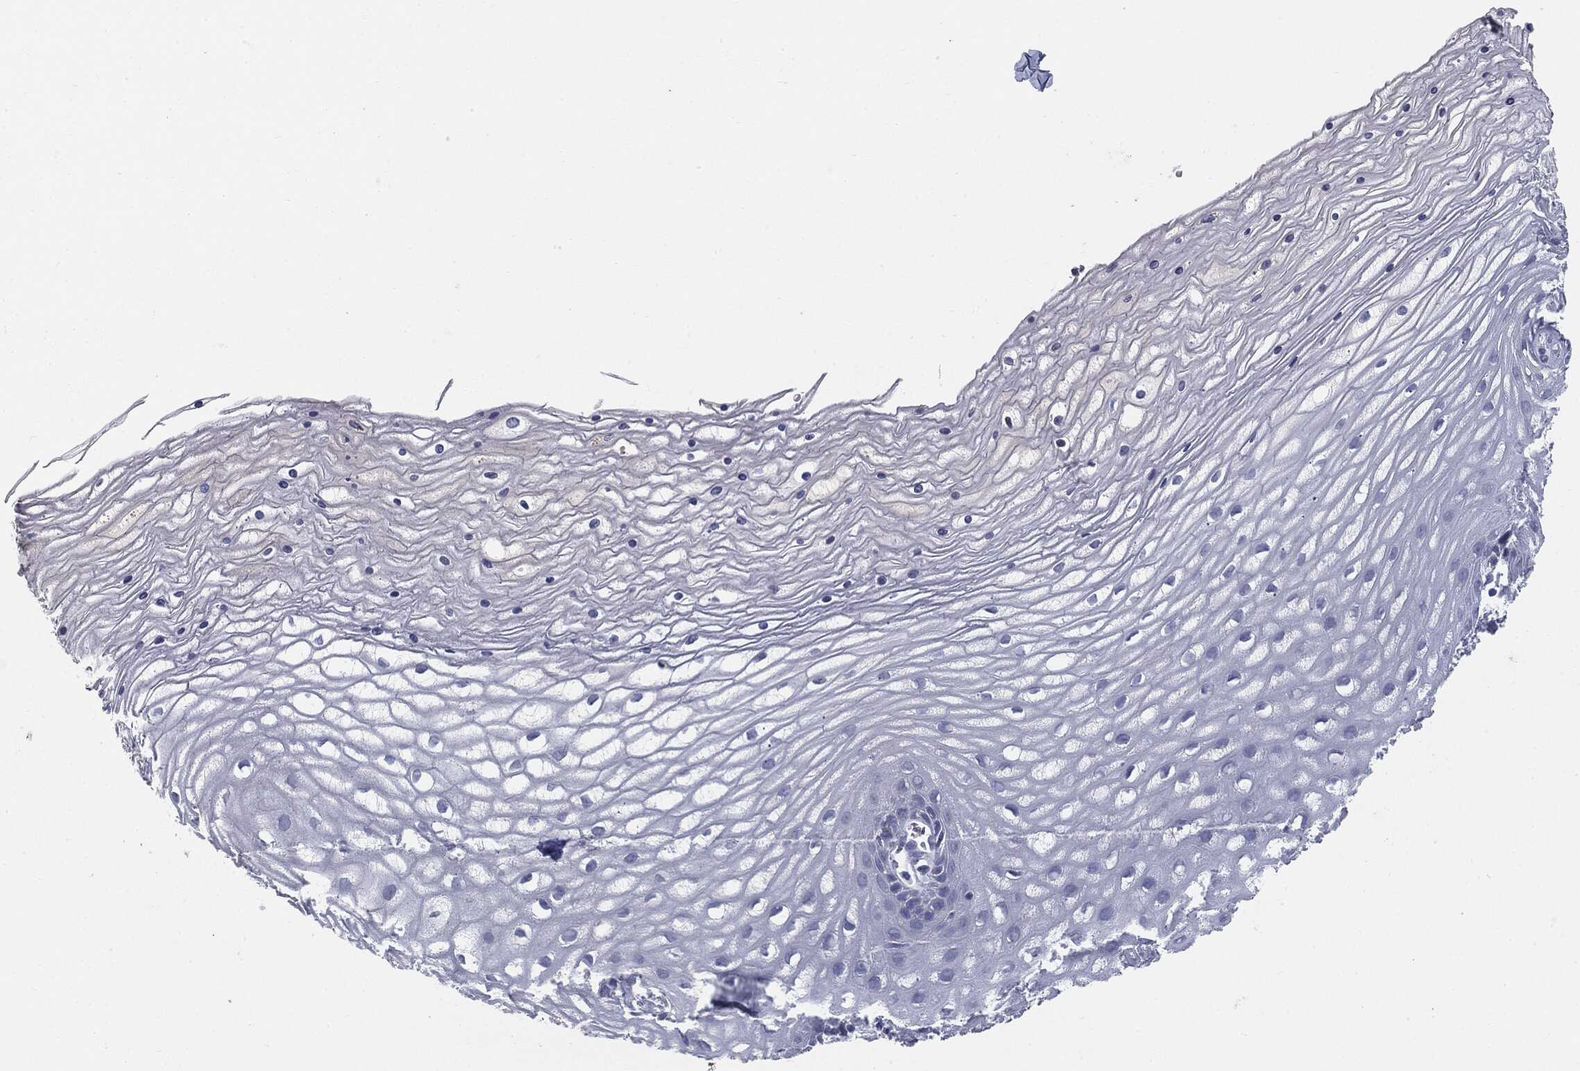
{"staining": {"intensity": "moderate", "quantity": "25%-75%", "location": "cytoplasmic/membranous"}, "tissue": "cervix", "cell_type": "Glandular cells", "image_type": "normal", "snomed": [{"axis": "morphology", "description": "Normal tissue, NOS"}, {"axis": "topography", "description": "Cervix"}], "caption": "A medium amount of moderate cytoplasmic/membranous expression is present in approximately 25%-75% of glandular cells in unremarkable cervix. (brown staining indicates protein expression, while blue staining denotes nuclei).", "gene": "MUC1", "patient": {"sex": "female", "age": 35}}